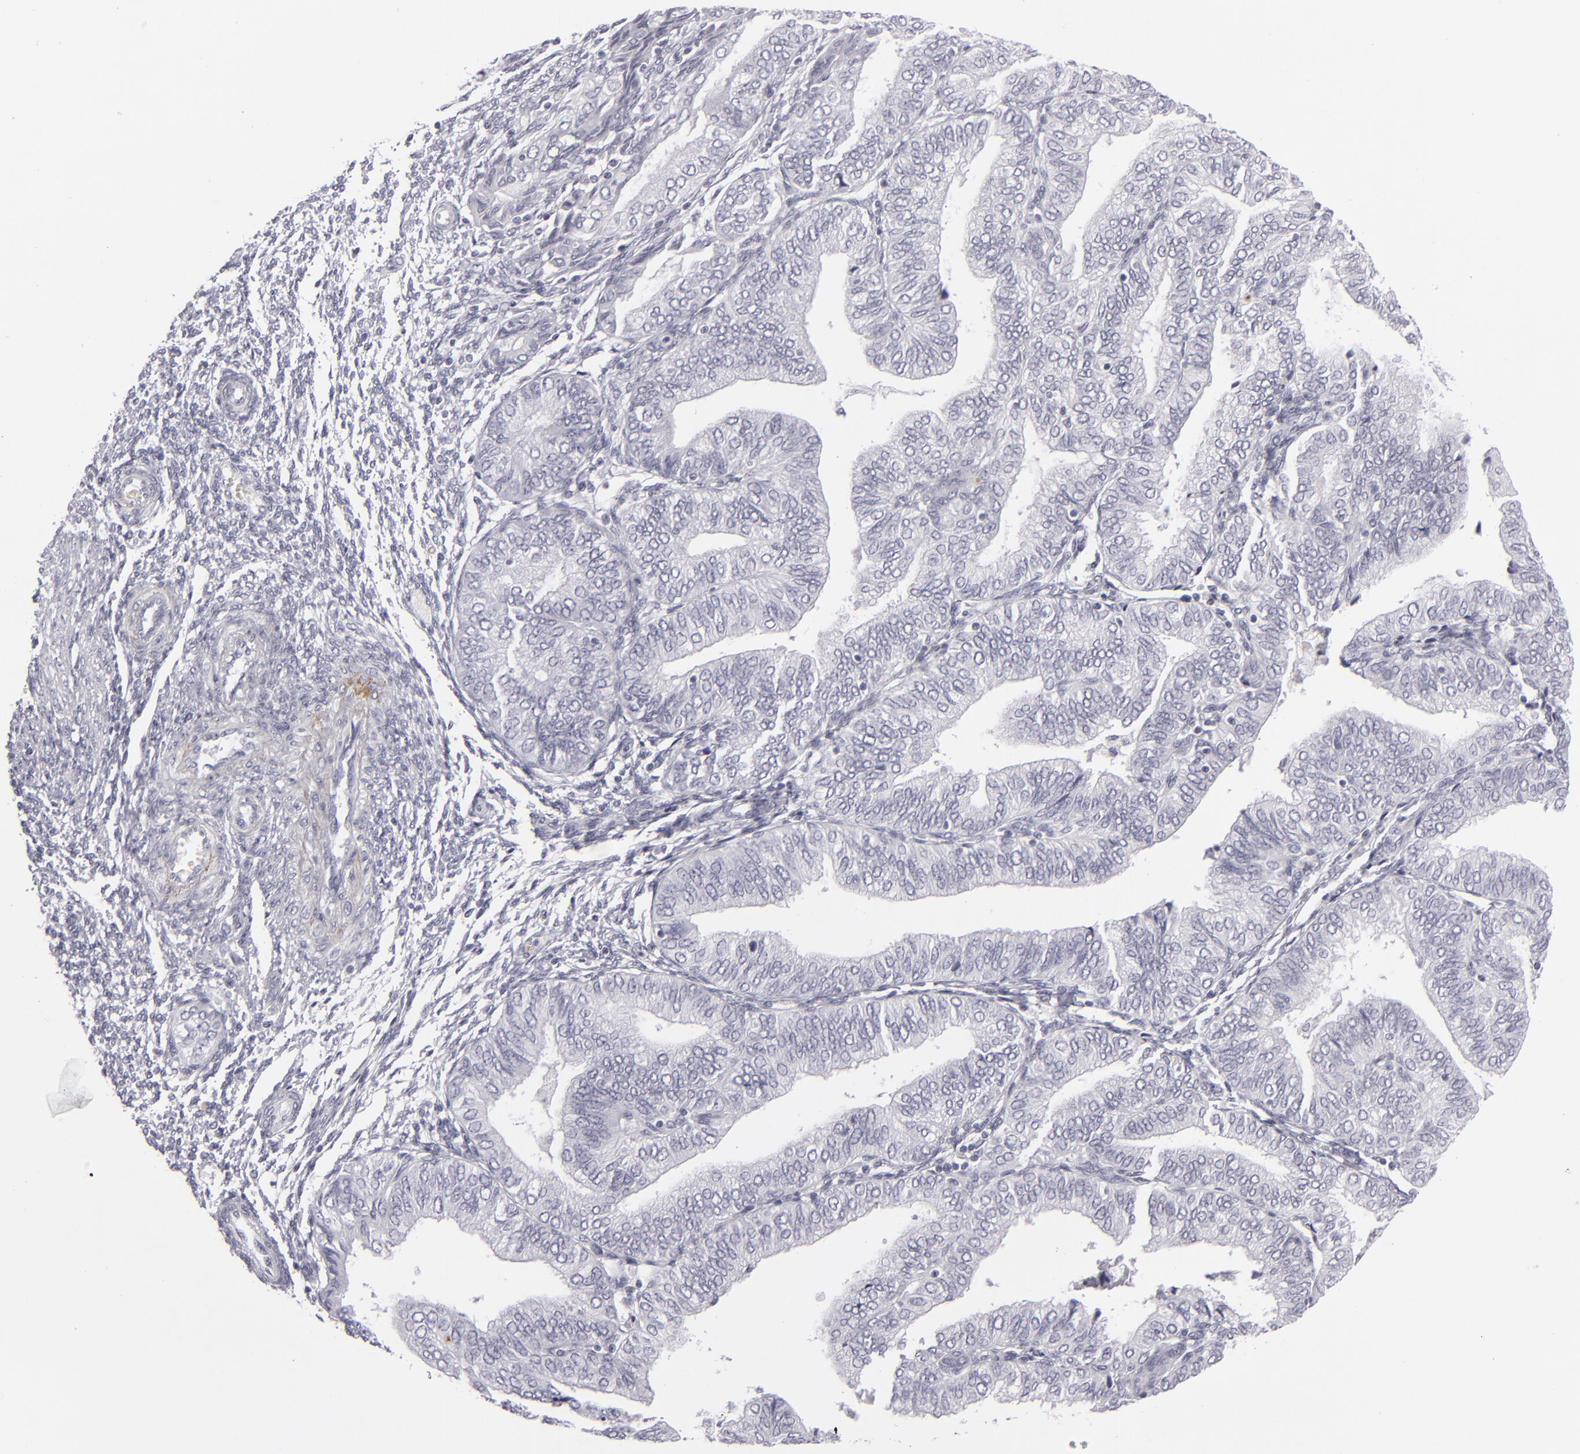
{"staining": {"intensity": "negative", "quantity": "none", "location": "none"}, "tissue": "endometrial cancer", "cell_type": "Tumor cells", "image_type": "cancer", "snomed": [{"axis": "morphology", "description": "Adenocarcinoma, NOS"}, {"axis": "topography", "description": "Endometrium"}], "caption": "IHC micrograph of human endometrial cancer stained for a protein (brown), which demonstrates no expression in tumor cells.", "gene": "C9", "patient": {"sex": "female", "age": 51}}